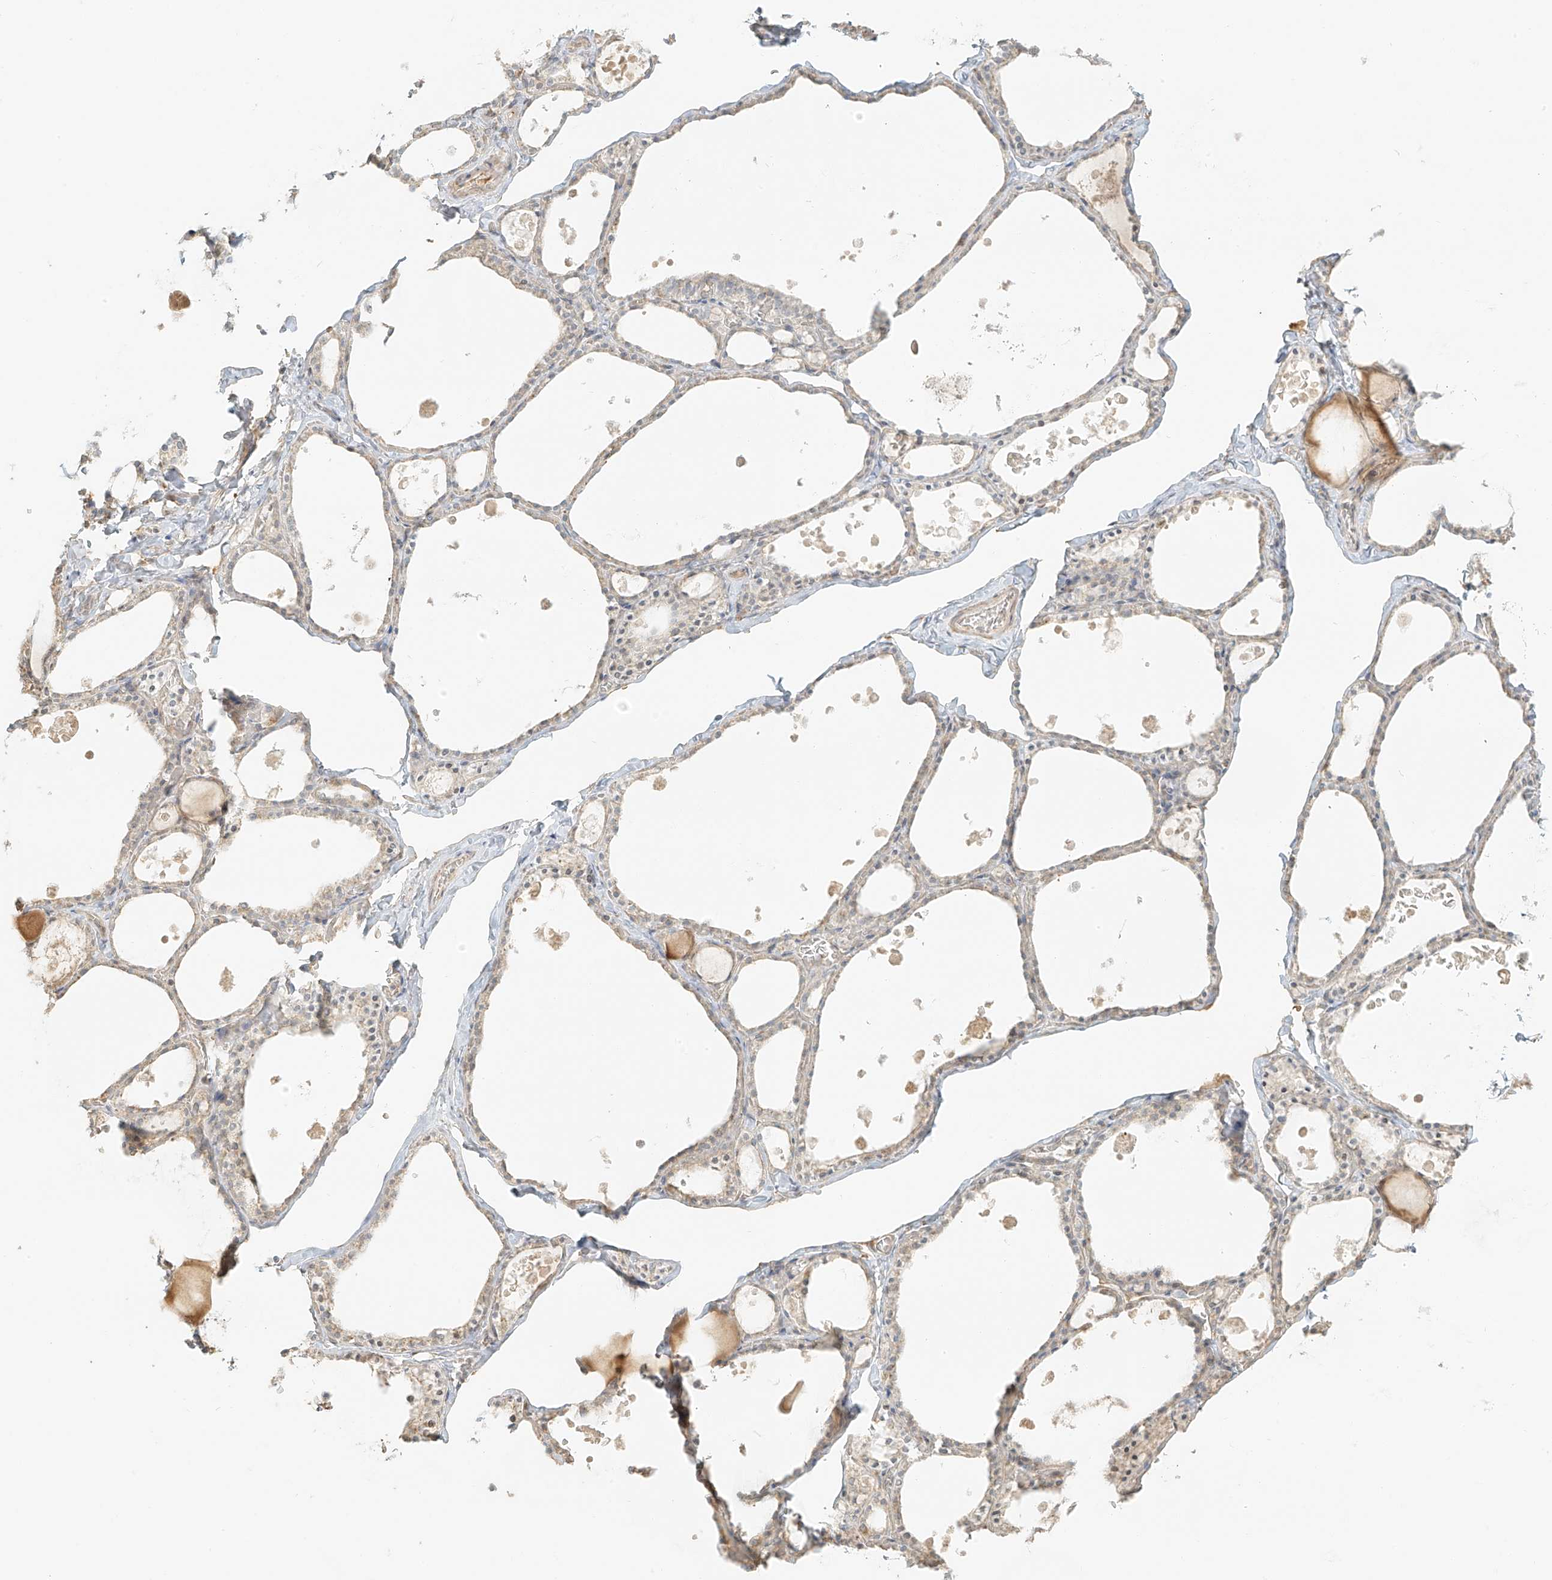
{"staining": {"intensity": "weak", "quantity": "25%-75%", "location": "cytoplasmic/membranous"}, "tissue": "thyroid gland", "cell_type": "Glandular cells", "image_type": "normal", "snomed": [{"axis": "morphology", "description": "Normal tissue, NOS"}, {"axis": "topography", "description": "Thyroid gland"}], "caption": "Glandular cells demonstrate weak cytoplasmic/membranous positivity in about 25%-75% of cells in normal thyroid gland. Immunohistochemistry (ihc) stains the protein of interest in brown and the nuclei are stained blue.", "gene": "UPK1B", "patient": {"sex": "male", "age": 56}}